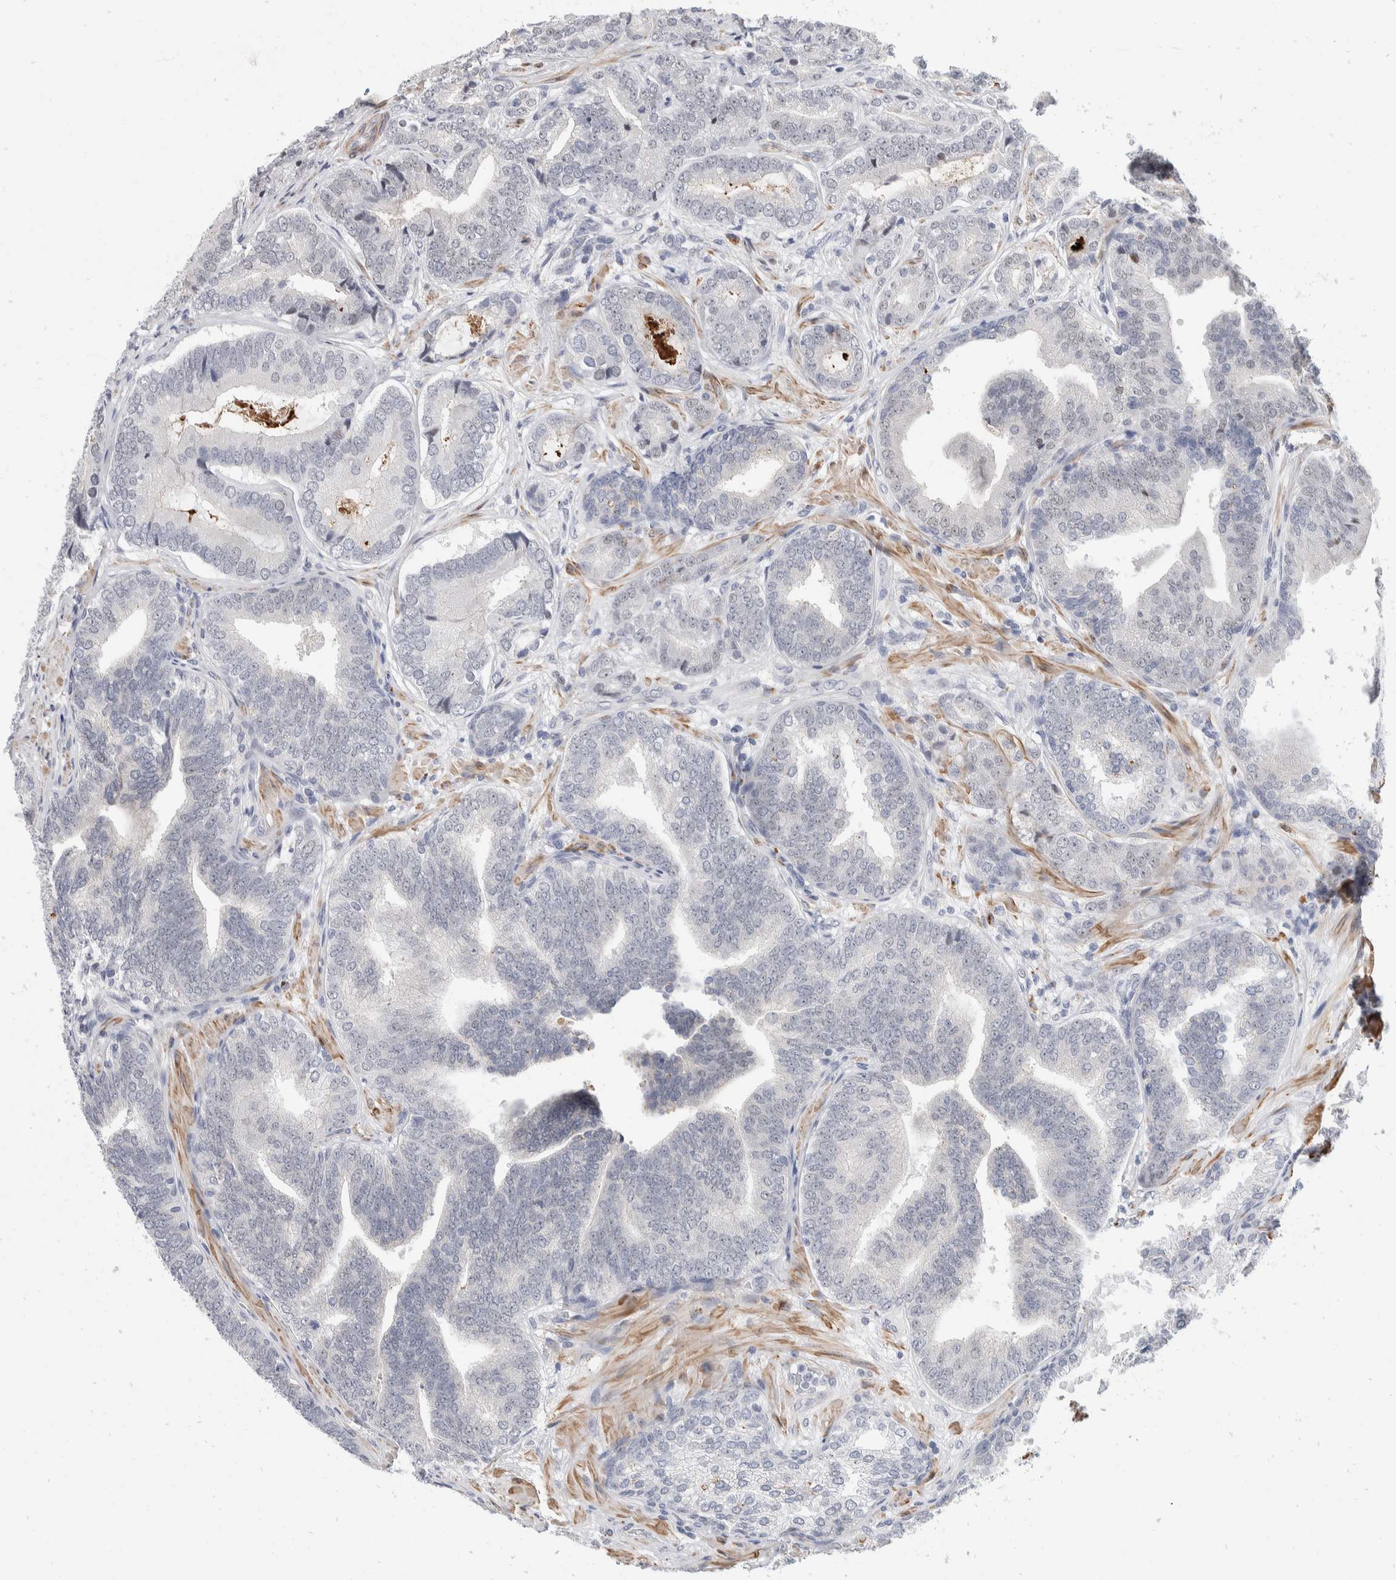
{"staining": {"intensity": "negative", "quantity": "none", "location": "none"}, "tissue": "prostate cancer", "cell_type": "Tumor cells", "image_type": "cancer", "snomed": [{"axis": "morphology", "description": "Adenocarcinoma, High grade"}, {"axis": "topography", "description": "Prostate"}], "caption": "Immunohistochemistry image of neoplastic tissue: prostate cancer (adenocarcinoma (high-grade)) stained with DAB (3,3'-diaminobenzidine) exhibits no significant protein positivity in tumor cells. (Brightfield microscopy of DAB (3,3'-diaminobenzidine) immunohistochemistry at high magnification).", "gene": "CATSPERD", "patient": {"sex": "male", "age": 55}}